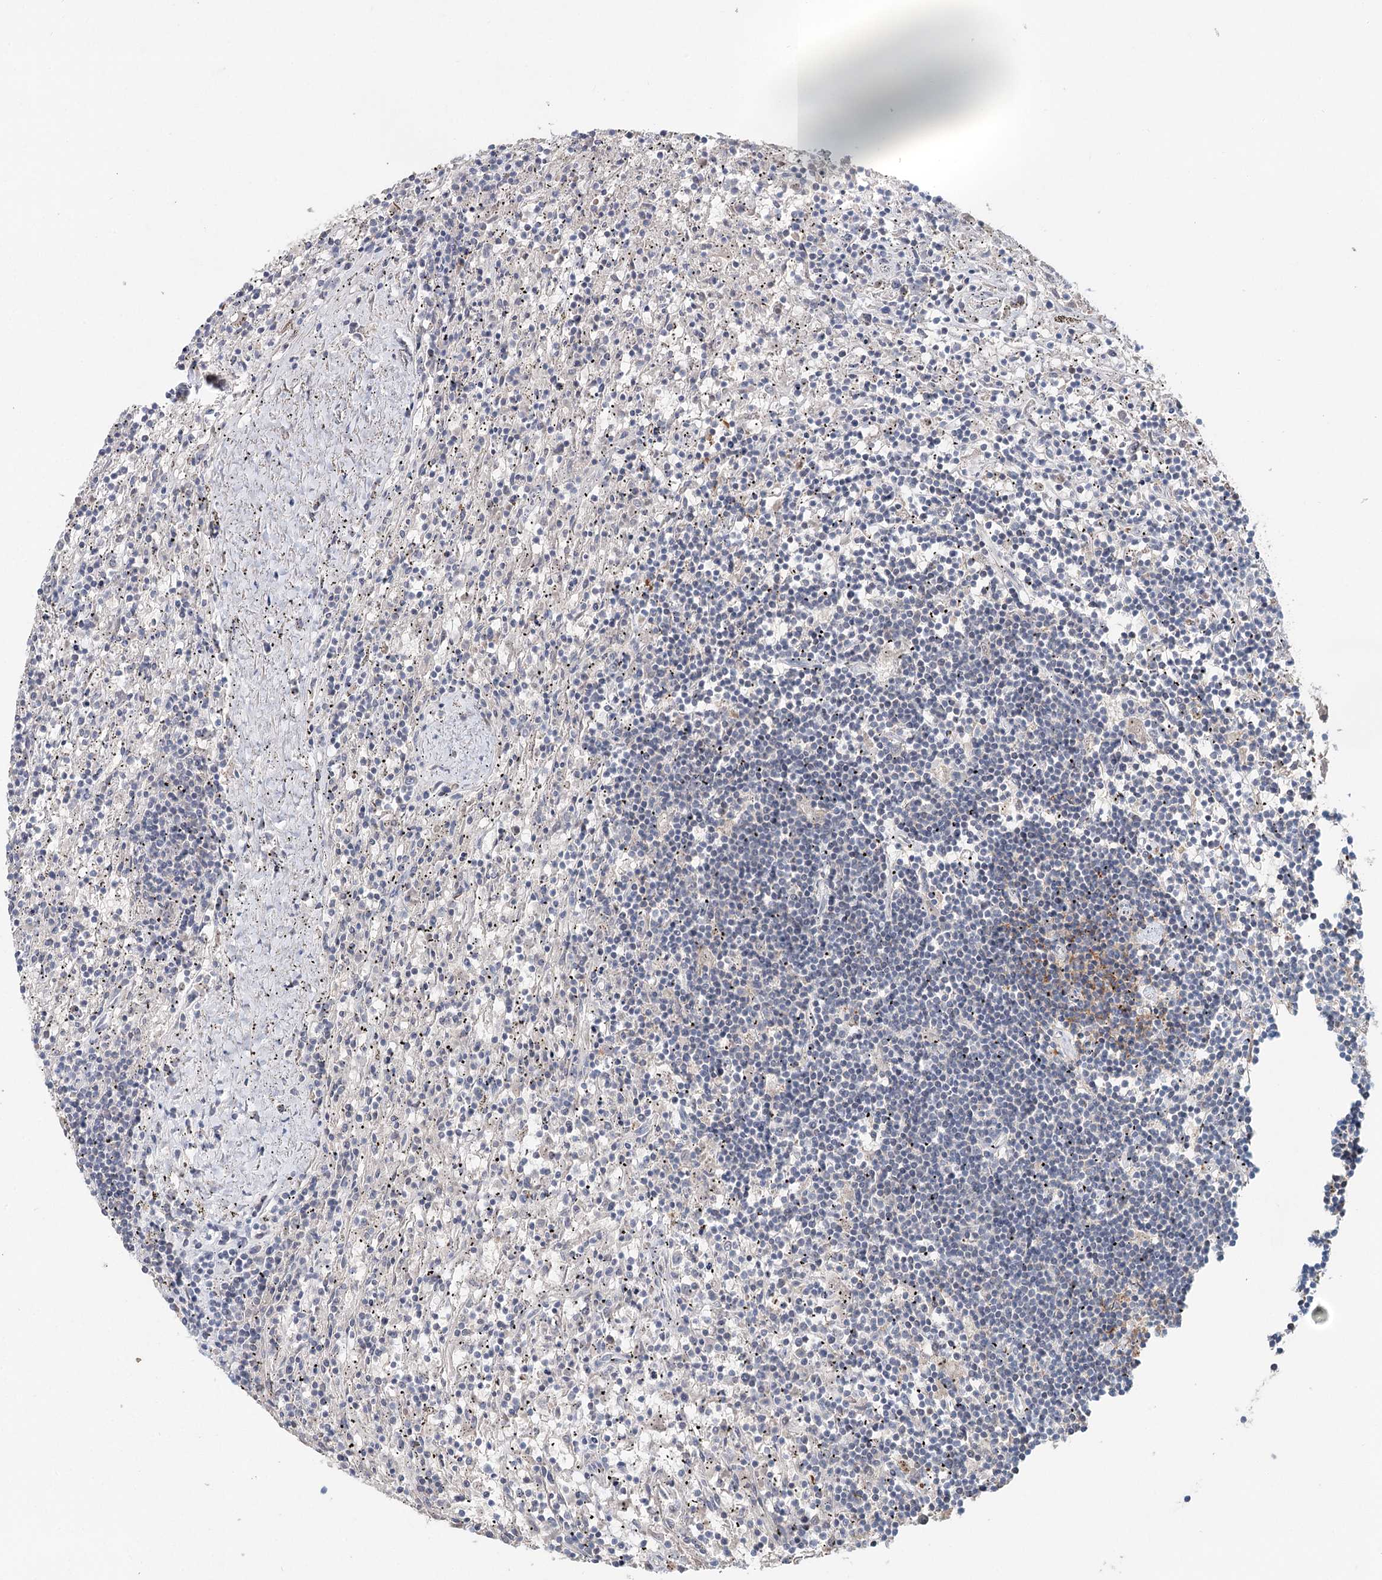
{"staining": {"intensity": "negative", "quantity": "none", "location": "none"}, "tissue": "lymphoma", "cell_type": "Tumor cells", "image_type": "cancer", "snomed": [{"axis": "morphology", "description": "Malignant lymphoma, non-Hodgkin's type, Low grade"}, {"axis": "topography", "description": "Spleen"}], "caption": "Photomicrograph shows no significant protein expression in tumor cells of malignant lymphoma, non-Hodgkin's type (low-grade).", "gene": "FBXO7", "patient": {"sex": "male", "age": 76}}